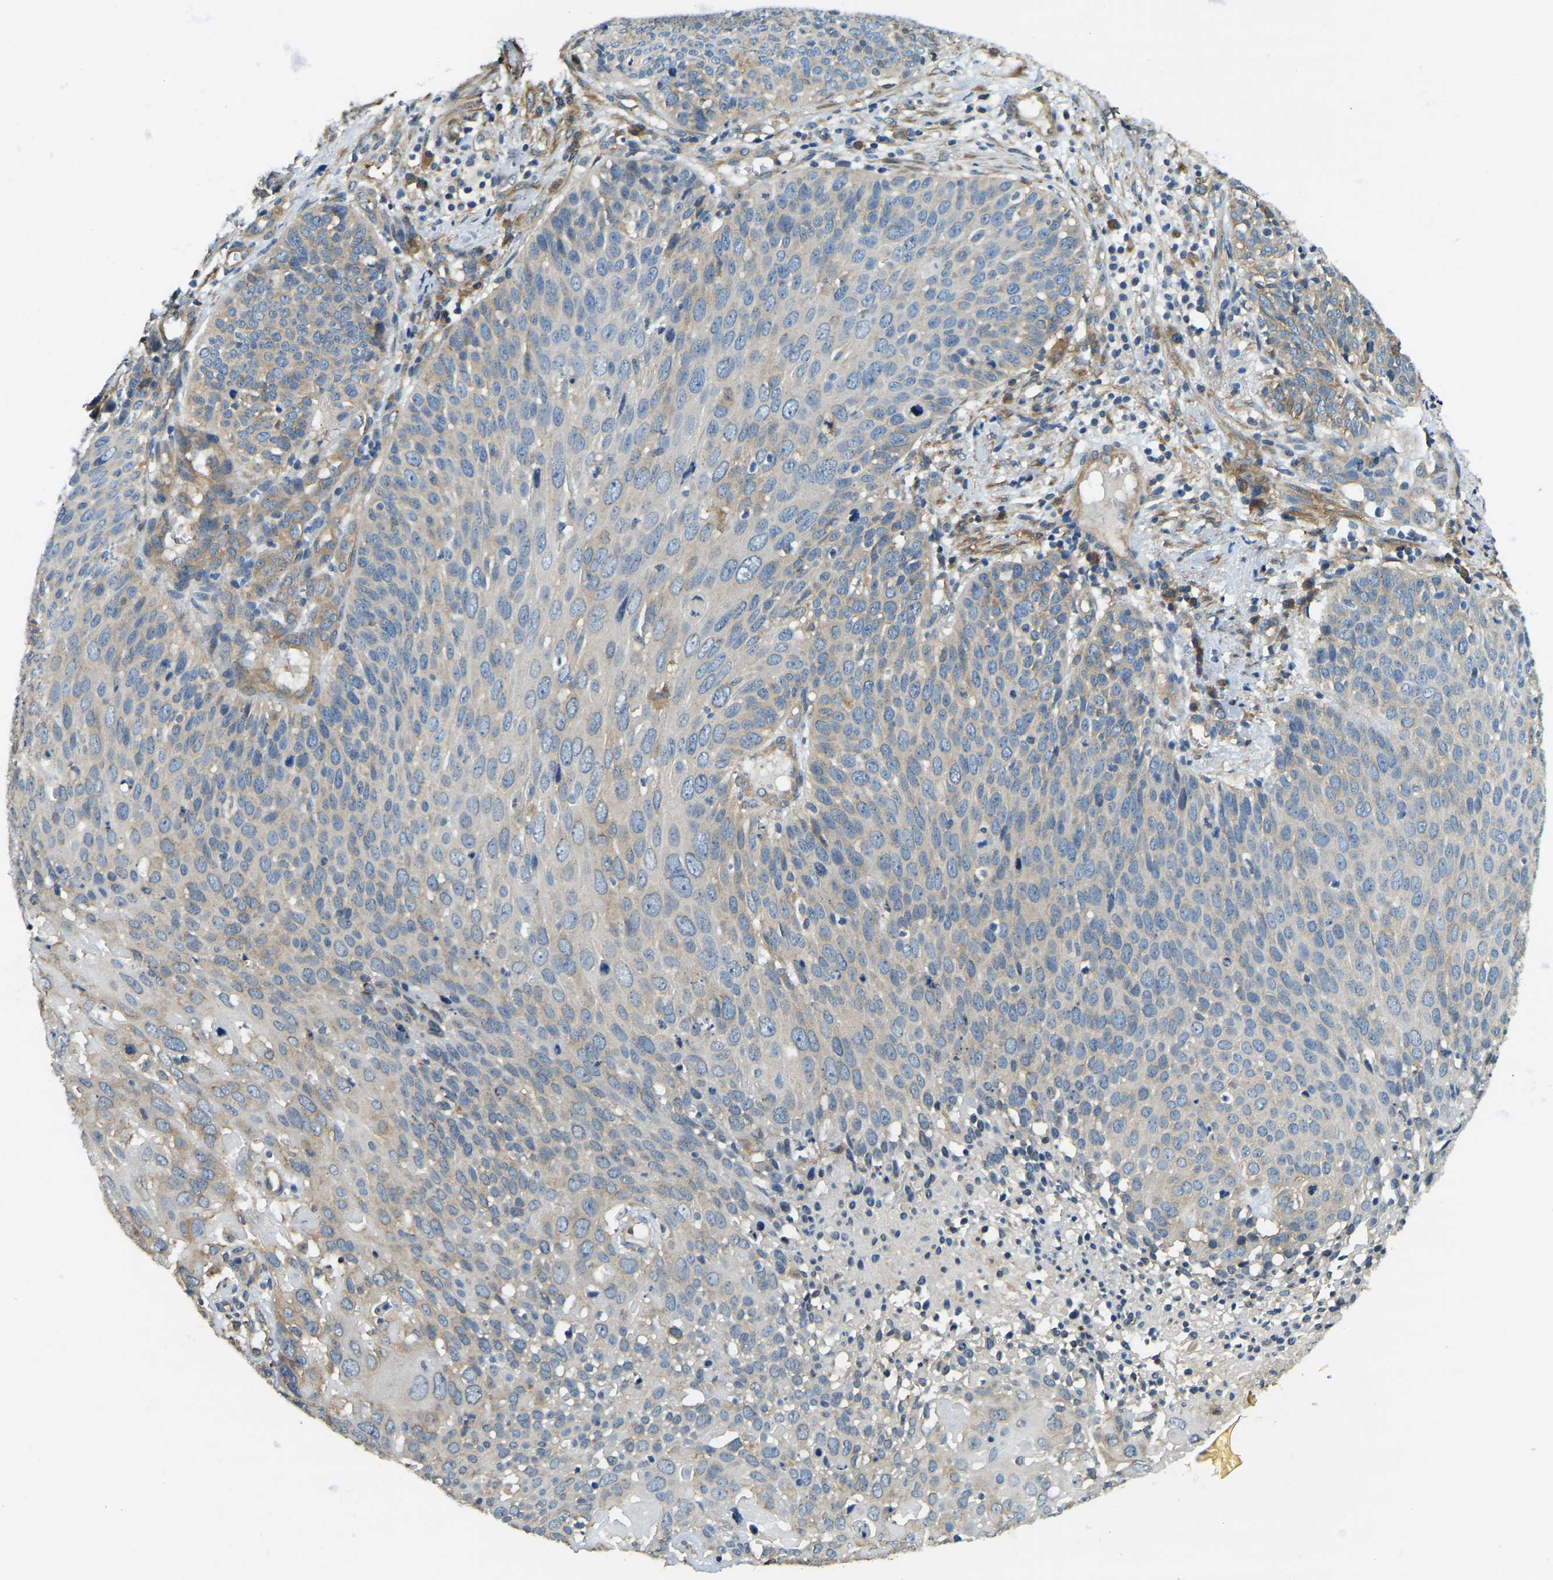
{"staining": {"intensity": "weak", "quantity": "<25%", "location": "cytoplasmic/membranous"}, "tissue": "cervical cancer", "cell_type": "Tumor cells", "image_type": "cancer", "snomed": [{"axis": "morphology", "description": "Squamous cell carcinoma, NOS"}, {"axis": "topography", "description": "Cervix"}], "caption": "High power microscopy image of an IHC micrograph of cervical squamous cell carcinoma, revealing no significant expression in tumor cells.", "gene": "ERGIC1", "patient": {"sex": "female", "age": 74}}